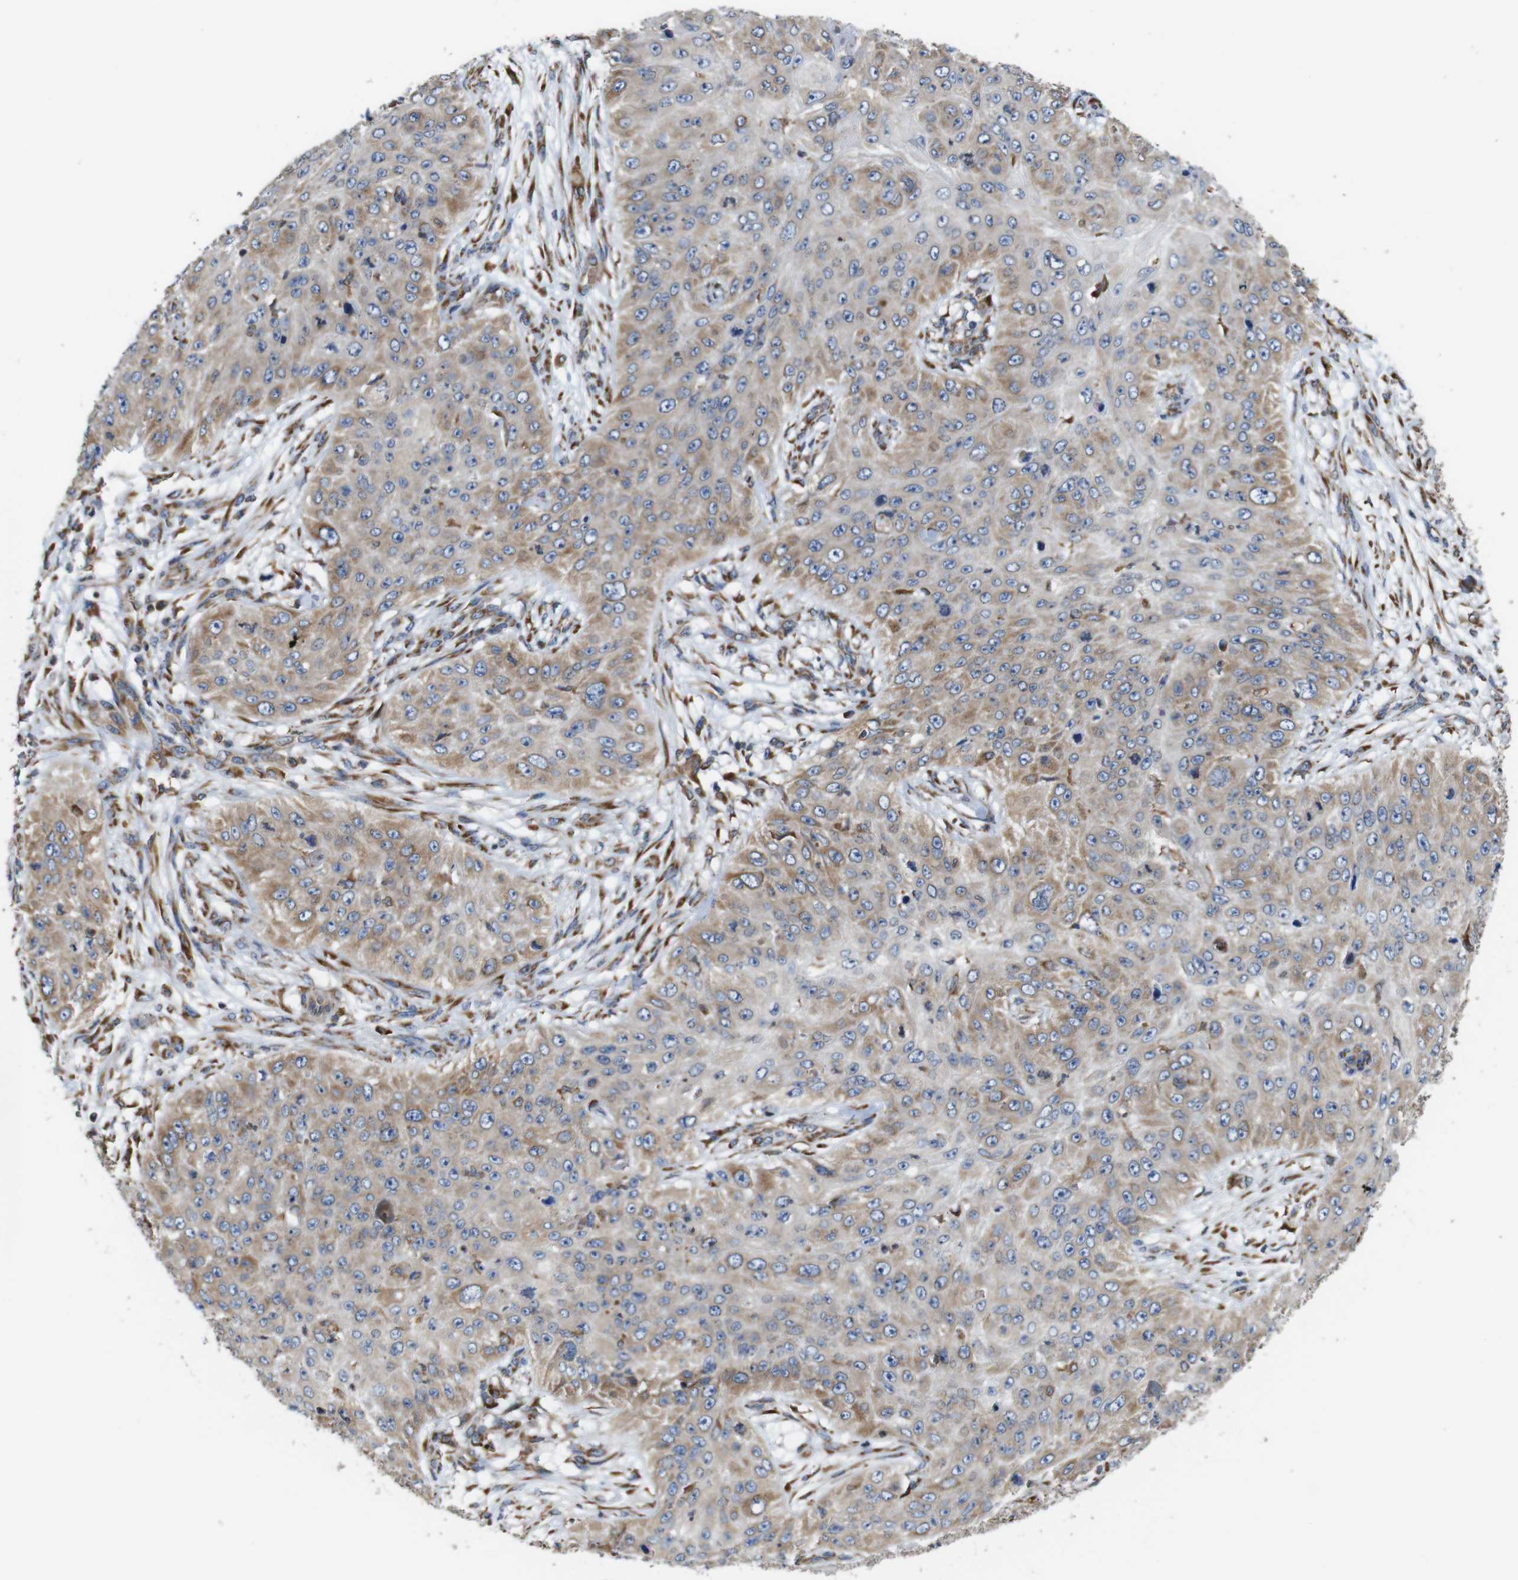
{"staining": {"intensity": "weak", "quantity": ">75%", "location": "cytoplasmic/membranous"}, "tissue": "skin cancer", "cell_type": "Tumor cells", "image_type": "cancer", "snomed": [{"axis": "morphology", "description": "Squamous cell carcinoma, NOS"}, {"axis": "topography", "description": "Skin"}], "caption": "An image showing weak cytoplasmic/membranous expression in about >75% of tumor cells in skin cancer (squamous cell carcinoma), as visualized by brown immunohistochemical staining.", "gene": "UGGT1", "patient": {"sex": "female", "age": 80}}